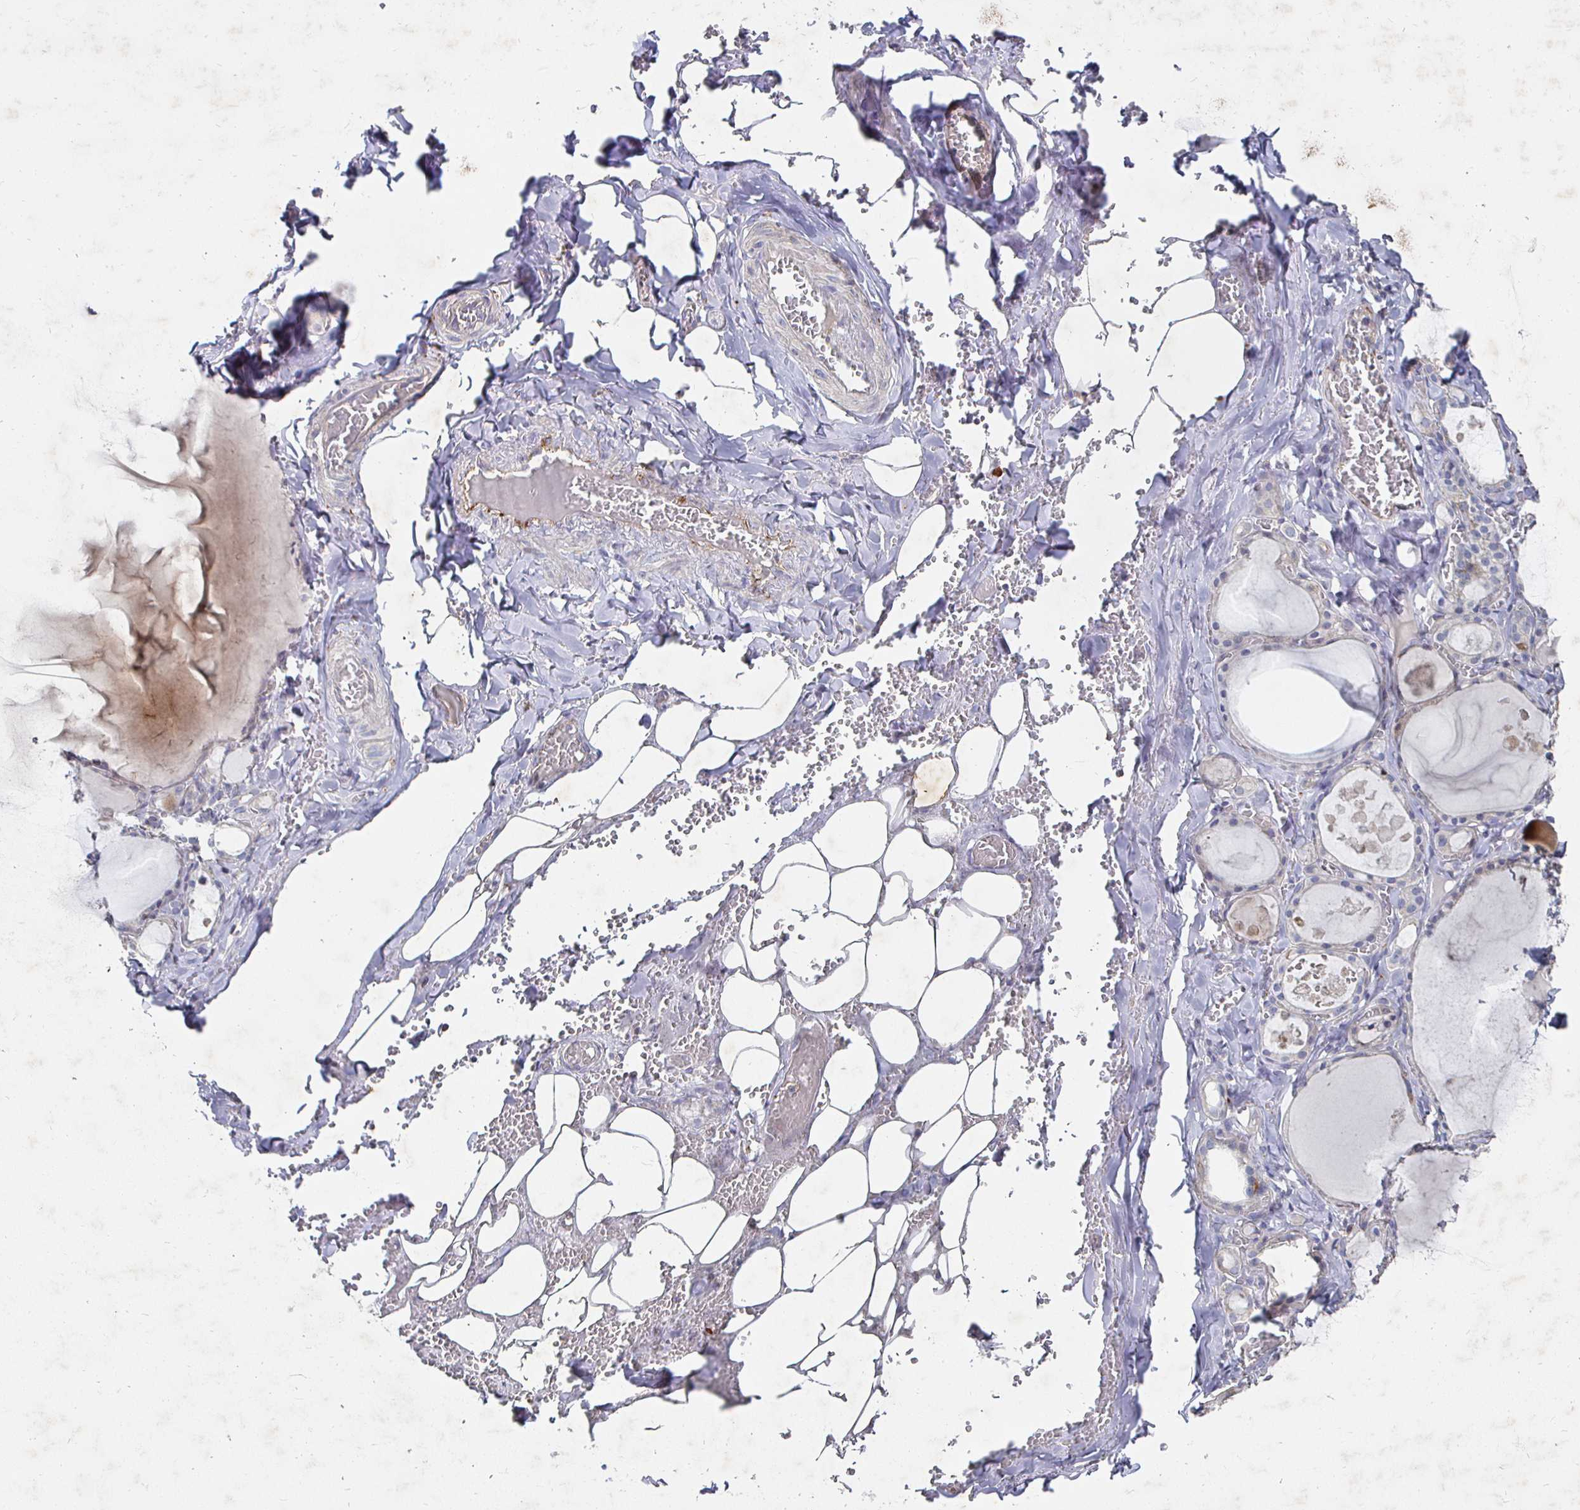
{"staining": {"intensity": "weak", "quantity": "<25%", "location": "cytoplasmic/membranous"}, "tissue": "thyroid gland", "cell_type": "Glandular cells", "image_type": "normal", "snomed": [{"axis": "morphology", "description": "Normal tissue, NOS"}, {"axis": "topography", "description": "Thyroid gland"}], "caption": "This is an immunohistochemistry image of normal thyroid gland. There is no positivity in glandular cells.", "gene": "NRSN1", "patient": {"sex": "male", "age": 56}}